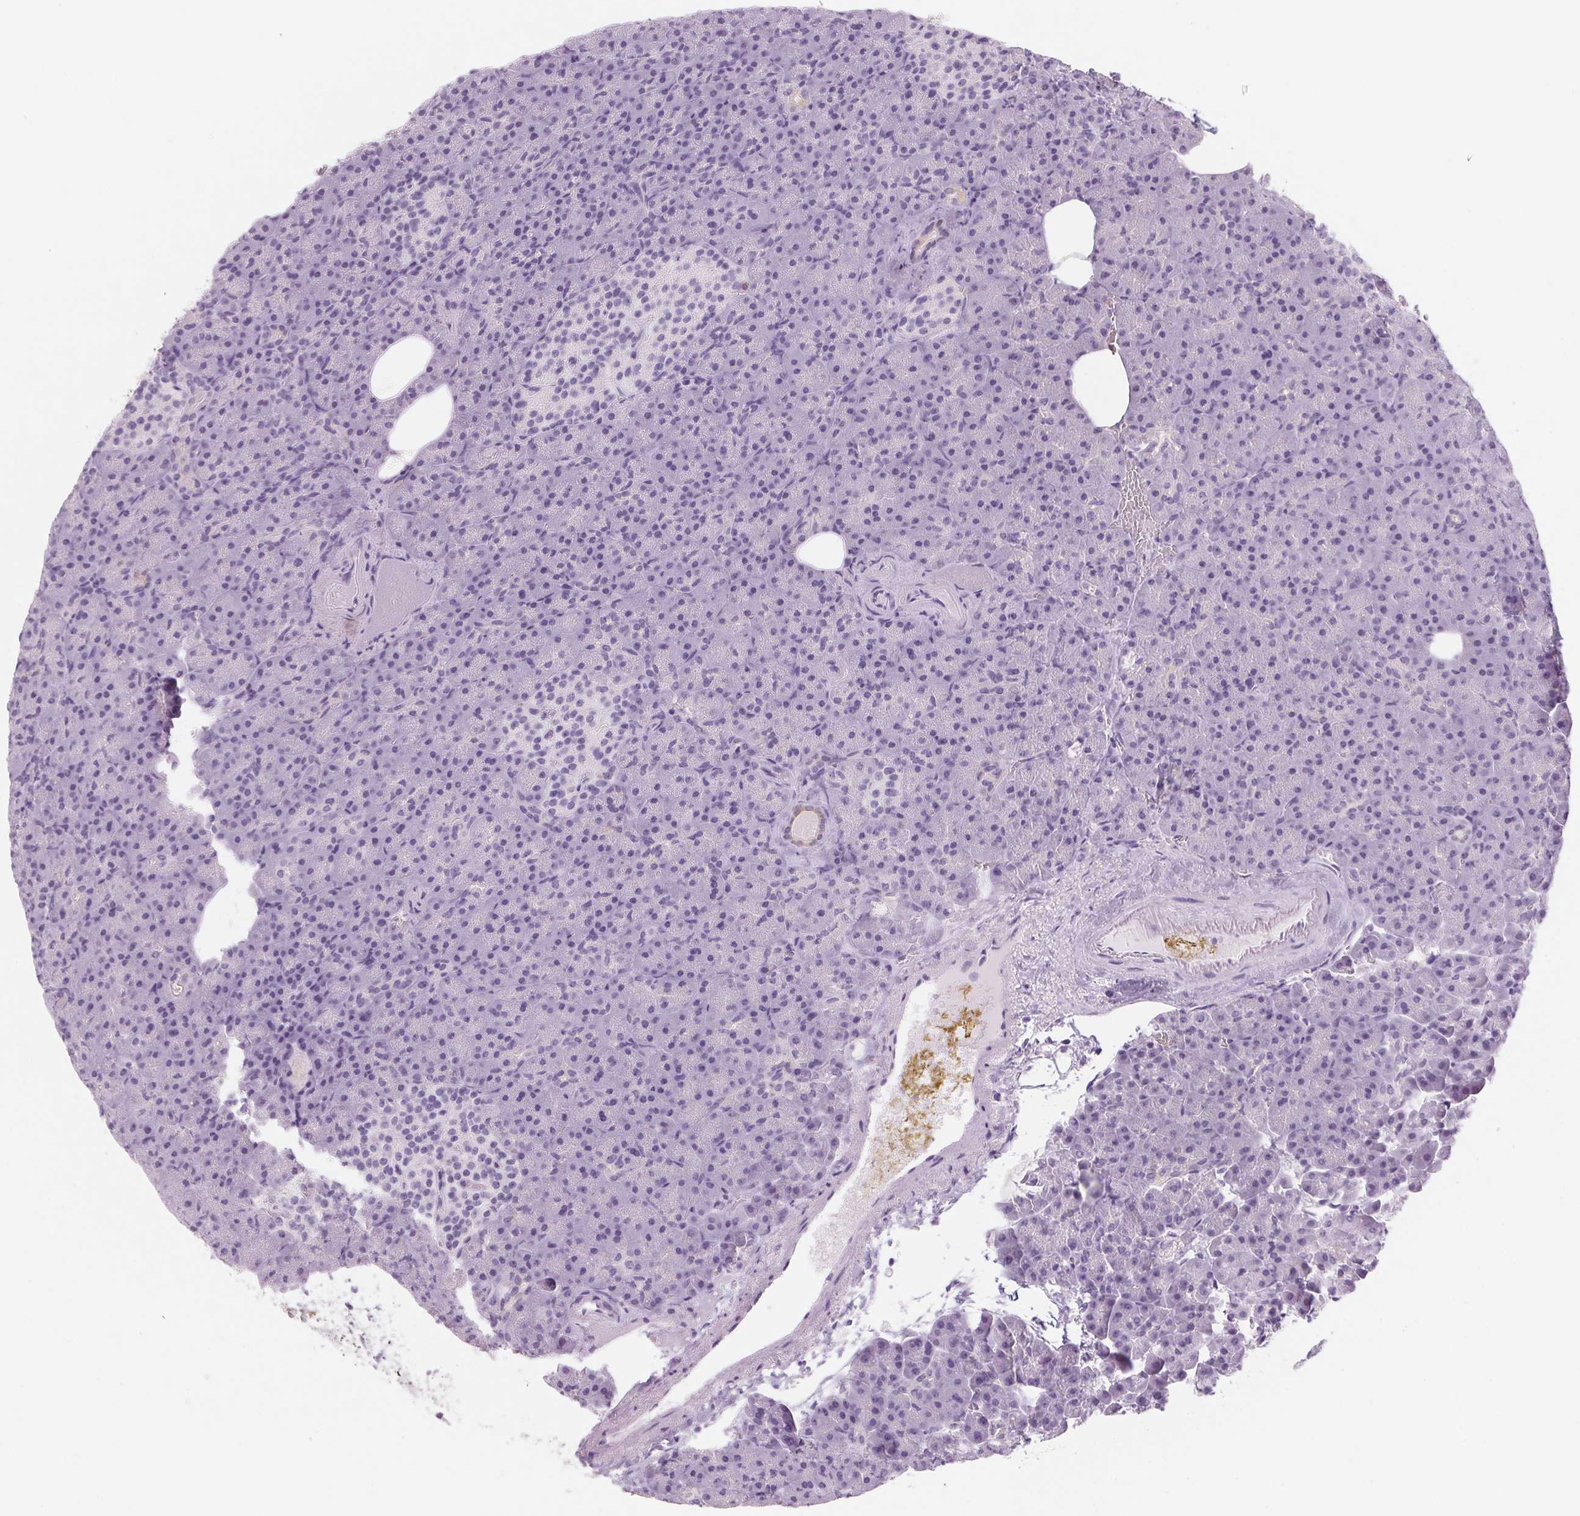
{"staining": {"intensity": "weak", "quantity": "<25%", "location": "cytoplasmic/membranous"}, "tissue": "pancreas", "cell_type": "Exocrine glandular cells", "image_type": "normal", "snomed": [{"axis": "morphology", "description": "Normal tissue, NOS"}, {"axis": "topography", "description": "Pancreas"}], "caption": "The immunohistochemistry histopathology image has no significant staining in exocrine glandular cells of pancreas.", "gene": "RPTN", "patient": {"sex": "female", "age": 74}}